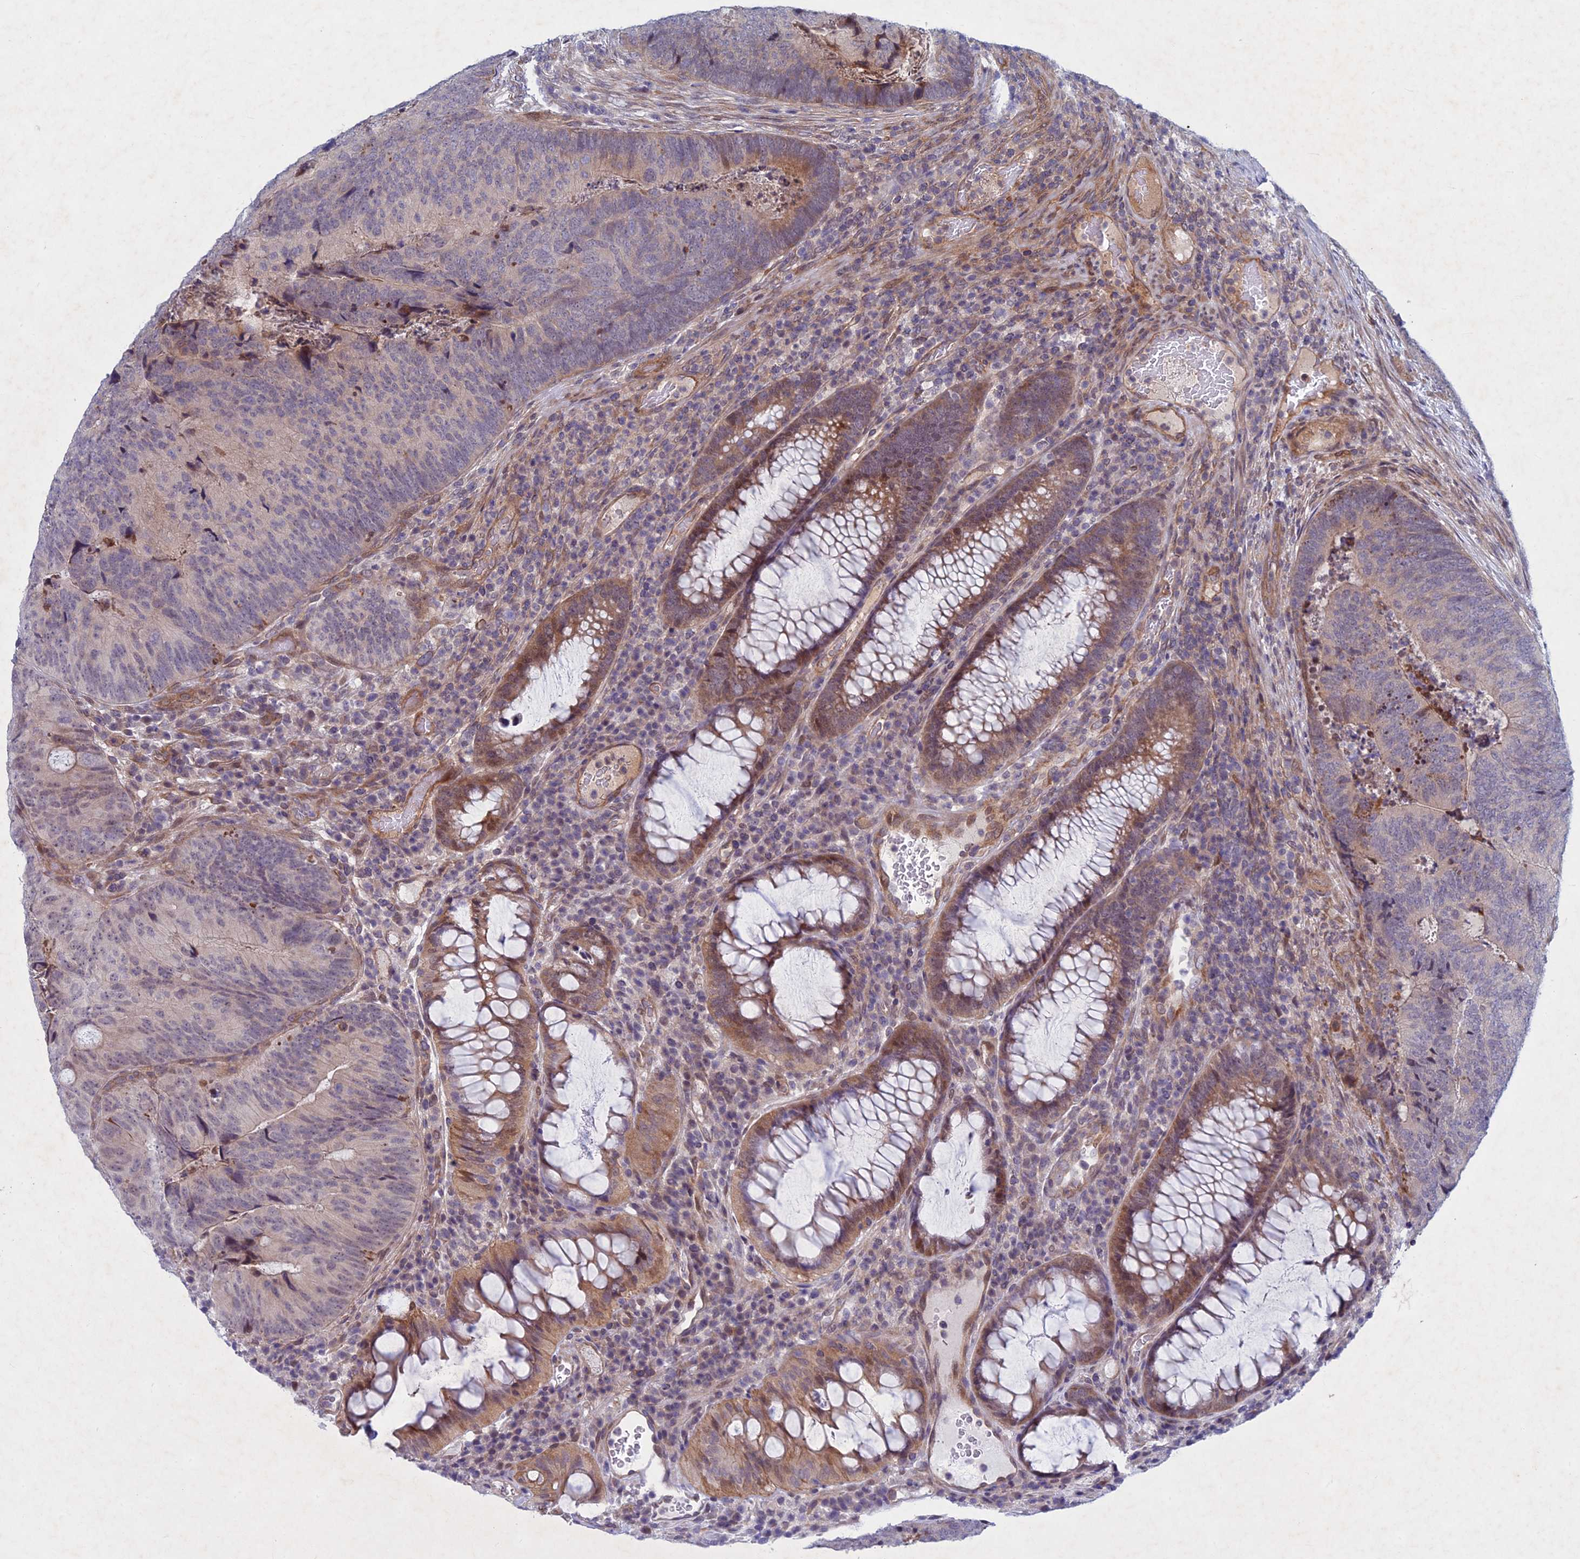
{"staining": {"intensity": "weak", "quantity": "<25%", "location": "cytoplasmic/membranous"}, "tissue": "colorectal cancer", "cell_type": "Tumor cells", "image_type": "cancer", "snomed": [{"axis": "morphology", "description": "Adenocarcinoma, NOS"}, {"axis": "topography", "description": "Colon"}], "caption": "Protein analysis of colorectal adenocarcinoma demonstrates no significant expression in tumor cells.", "gene": "PTHLH", "patient": {"sex": "female", "age": 67}}